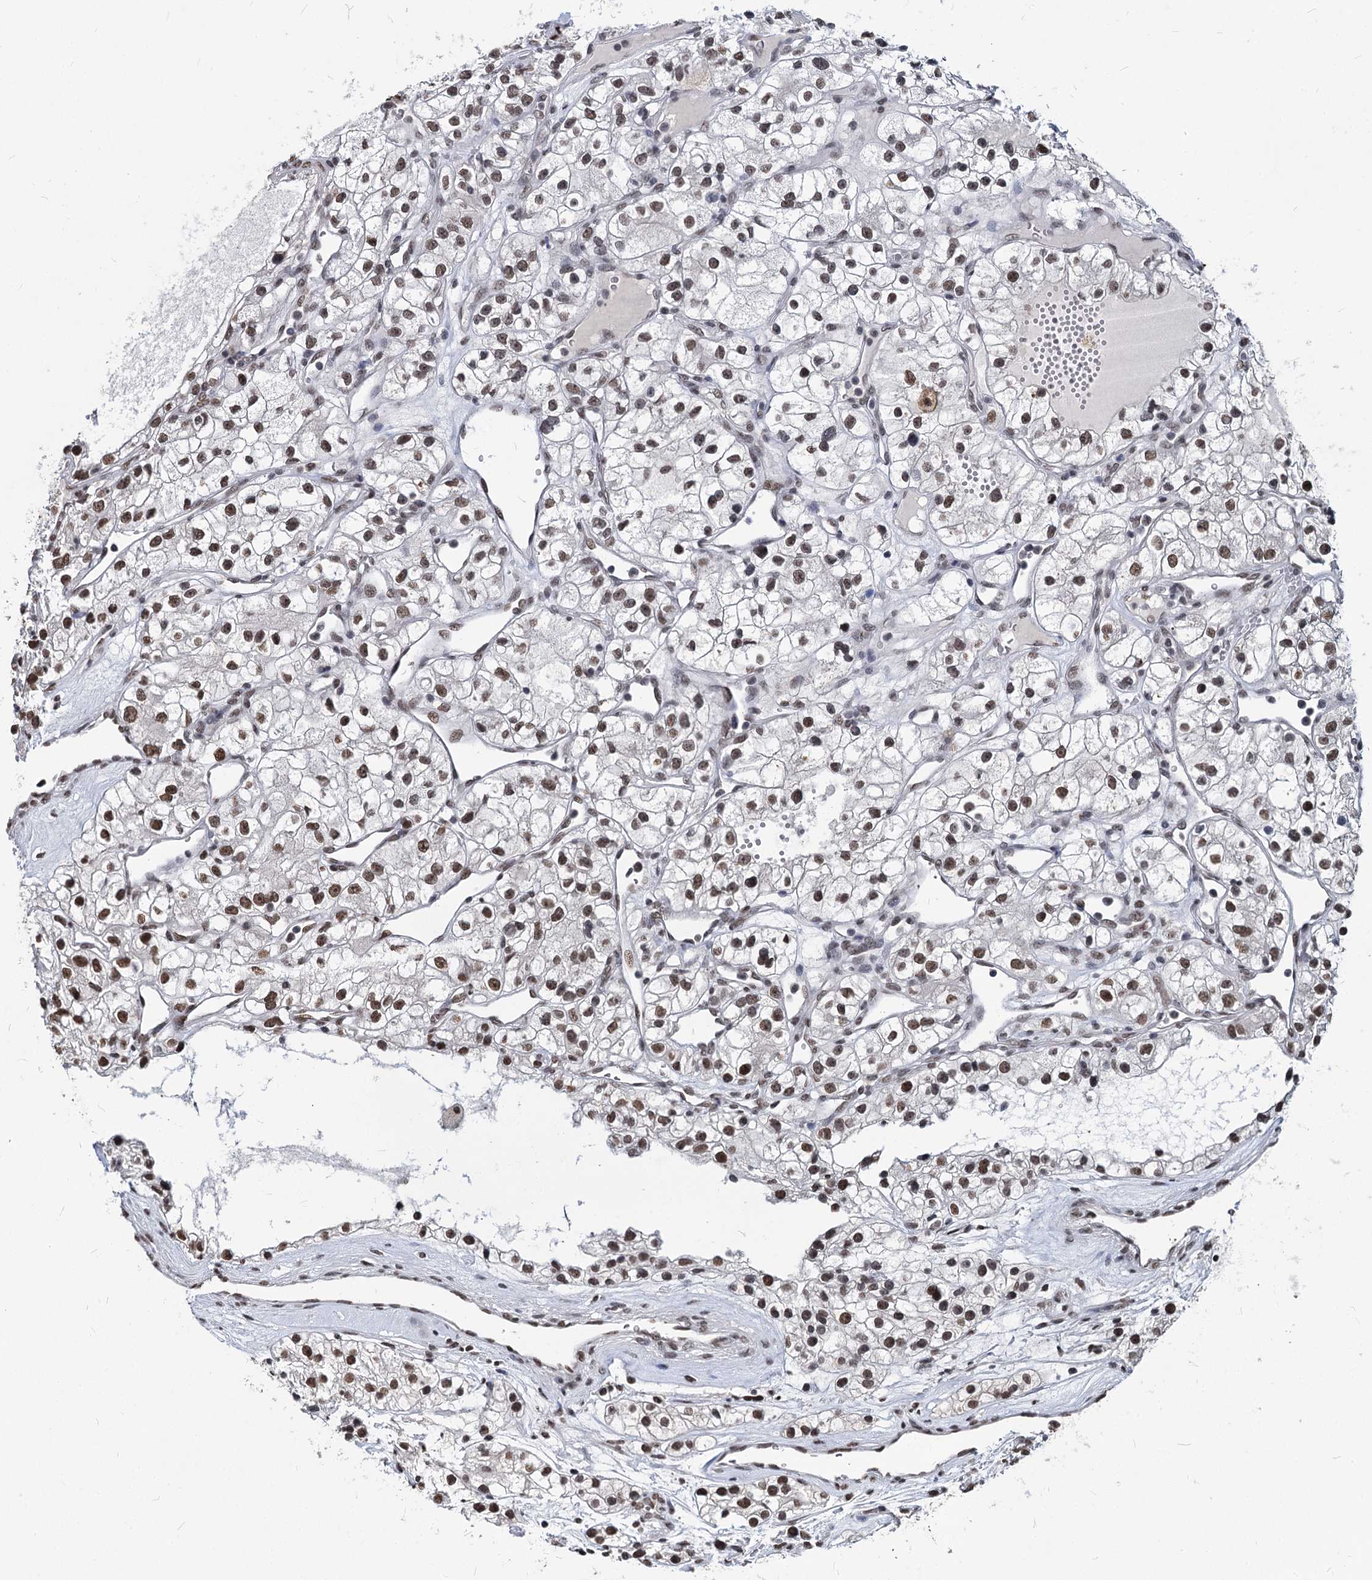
{"staining": {"intensity": "moderate", "quantity": ">75%", "location": "nuclear"}, "tissue": "renal cancer", "cell_type": "Tumor cells", "image_type": "cancer", "snomed": [{"axis": "morphology", "description": "Adenocarcinoma, NOS"}, {"axis": "topography", "description": "Kidney"}], "caption": "A photomicrograph of renal cancer stained for a protein exhibits moderate nuclear brown staining in tumor cells. Ihc stains the protein of interest in brown and the nuclei are stained blue.", "gene": "PARPBP", "patient": {"sex": "female", "age": 57}}